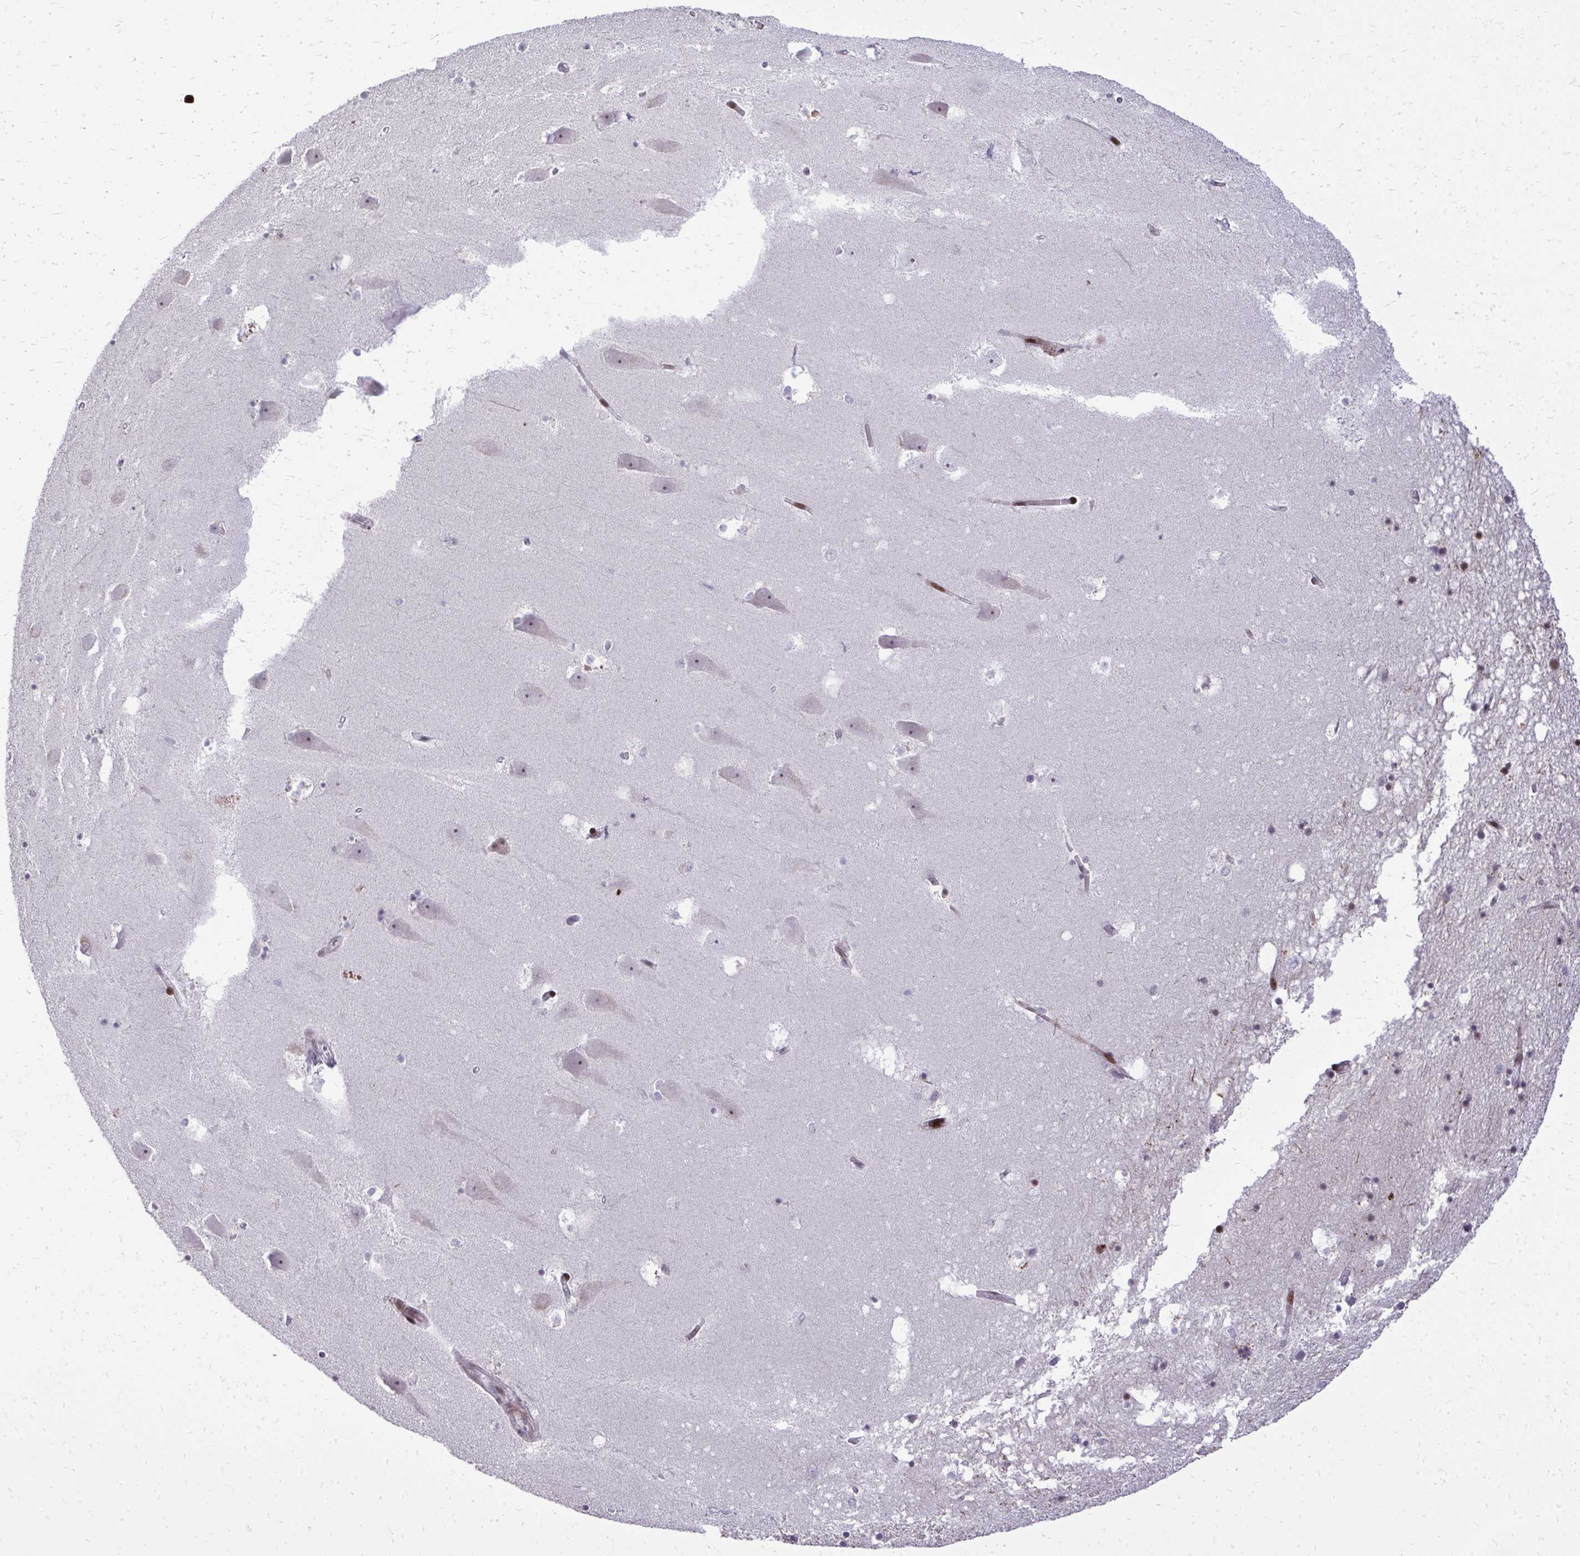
{"staining": {"intensity": "negative", "quantity": "none", "location": "none"}, "tissue": "hippocampus", "cell_type": "Glial cells", "image_type": "normal", "snomed": [{"axis": "morphology", "description": "Normal tissue, NOS"}, {"axis": "topography", "description": "Hippocampus"}], "caption": "IHC micrograph of normal hippocampus stained for a protein (brown), which displays no positivity in glial cells.", "gene": "DLX4", "patient": {"sex": "male", "age": 58}}